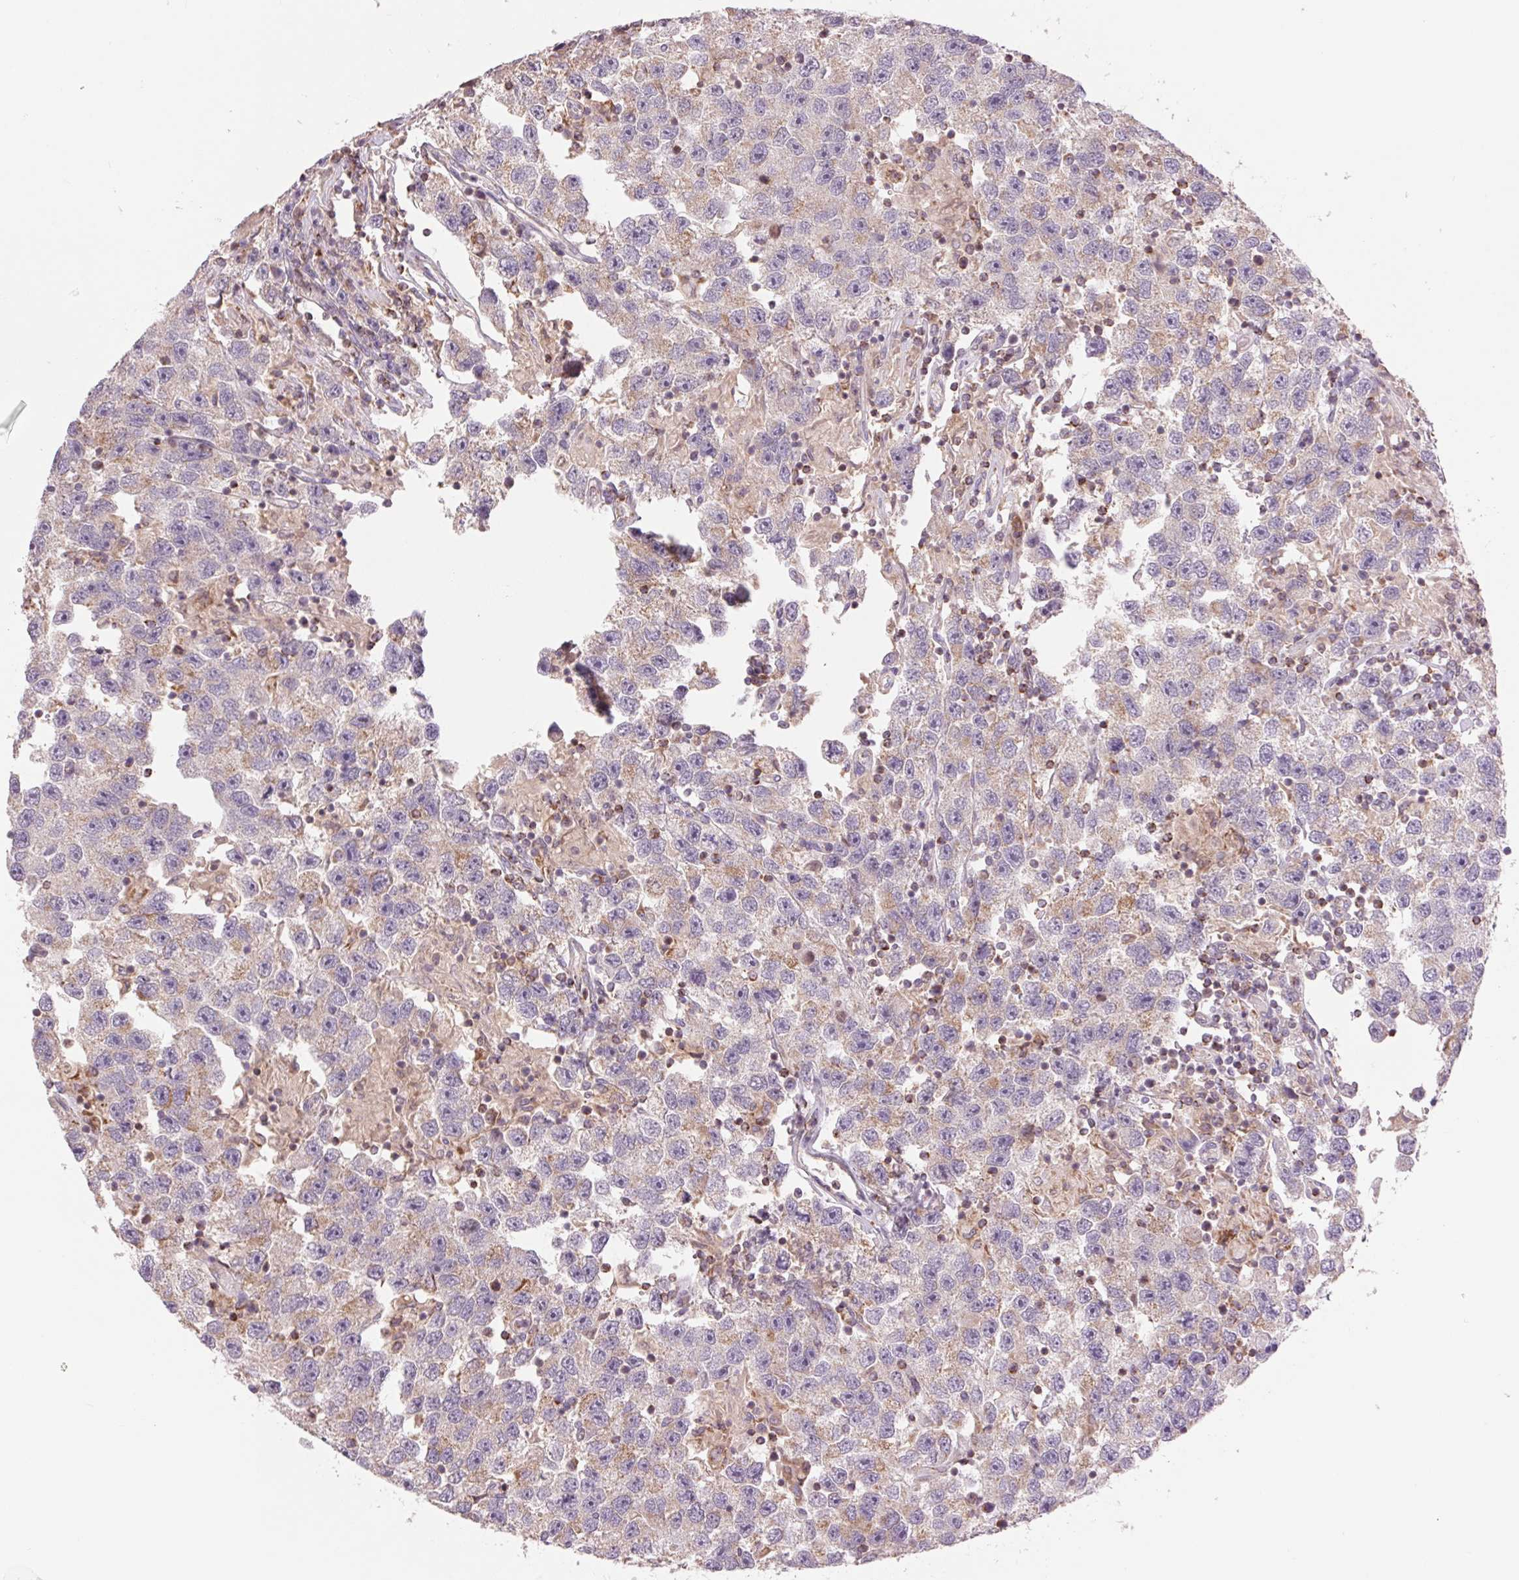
{"staining": {"intensity": "negative", "quantity": "none", "location": "none"}, "tissue": "testis cancer", "cell_type": "Tumor cells", "image_type": "cancer", "snomed": [{"axis": "morphology", "description": "Seminoma, NOS"}, {"axis": "topography", "description": "Testis"}], "caption": "High power microscopy histopathology image of an IHC photomicrograph of testis cancer (seminoma), revealing no significant positivity in tumor cells.", "gene": "COX6A1", "patient": {"sex": "male", "age": 26}}